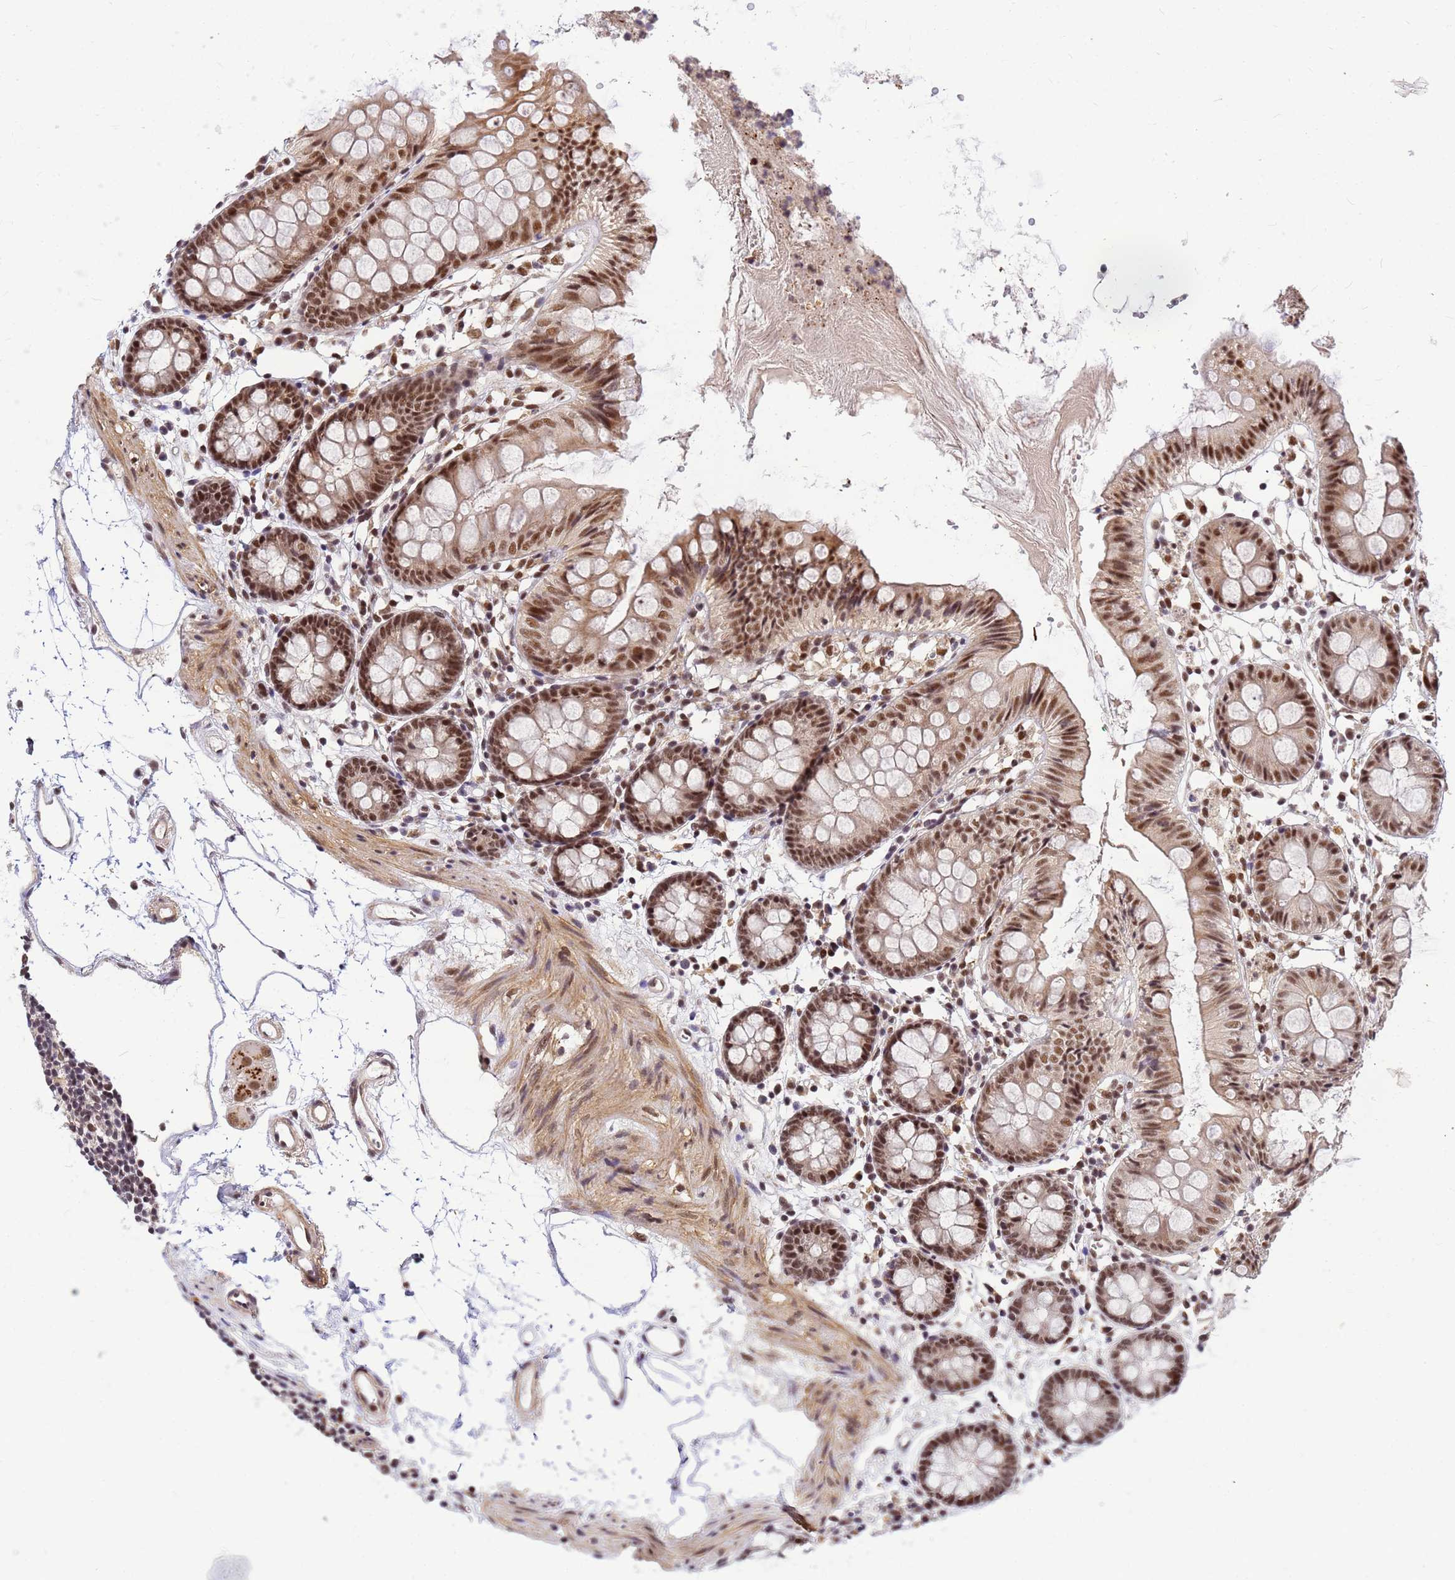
{"staining": {"intensity": "moderate", "quantity": ">75%", "location": "cytoplasmic/membranous,nuclear"}, "tissue": "colon", "cell_type": "Endothelial cells", "image_type": "normal", "snomed": [{"axis": "morphology", "description": "Normal tissue, NOS"}, {"axis": "topography", "description": "Colon"}], "caption": "Protein staining reveals moderate cytoplasmic/membranous,nuclear expression in about >75% of endothelial cells in normal colon. (DAB (3,3'-diaminobenzidine) IHC with brightfield microscopy, high magnification).", "gene": "NCBP2", "patient": {"sex": "female", "age": 84}}